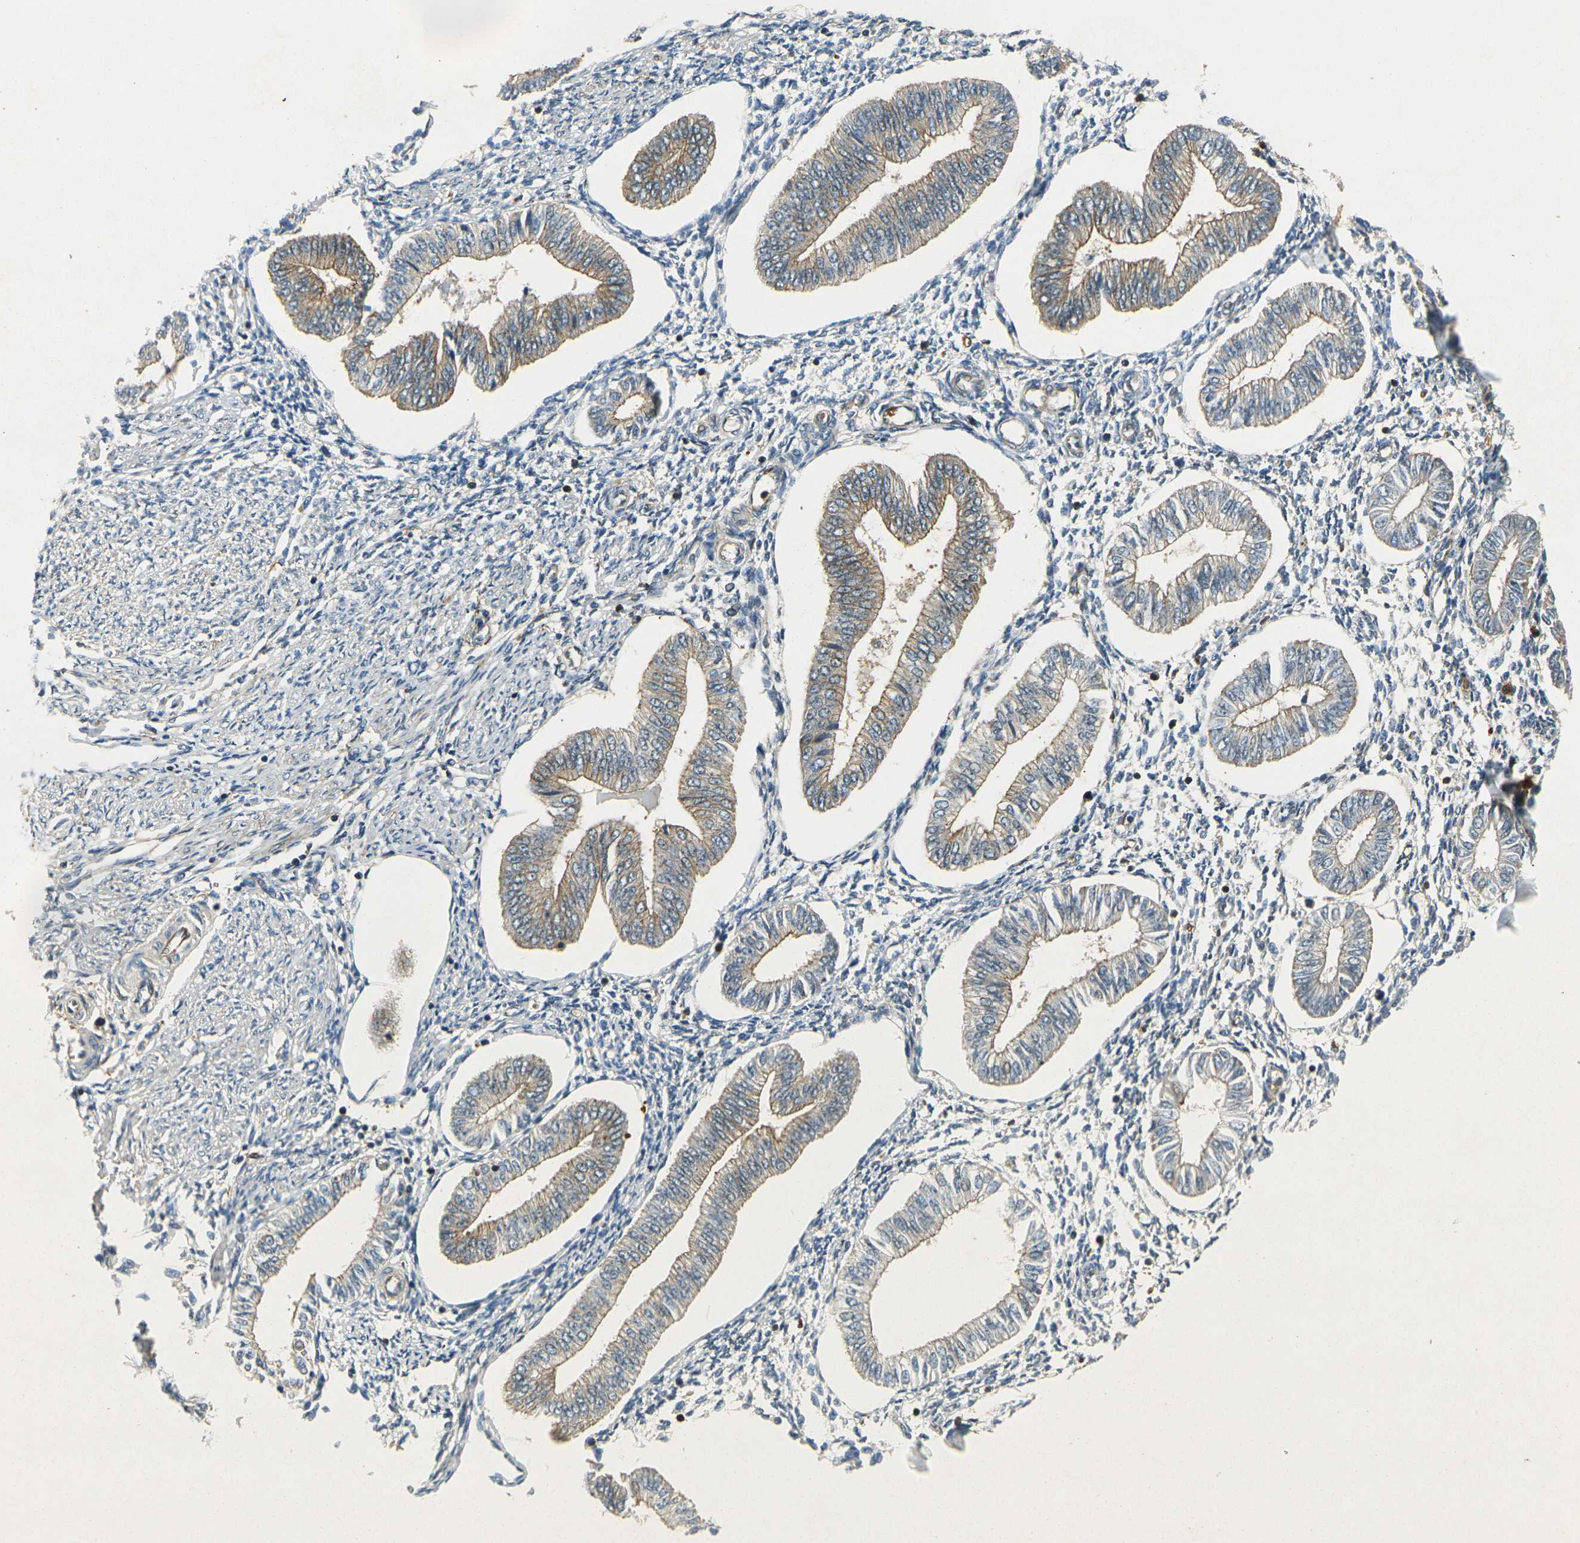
{"staining": {"intensity": "moderate", "quantity": "<25%", "location": "cytoplasmic/membranous"}, "tissue": "endometrium", "cell_type": "Cells in endometrial stroma", "image_type": "normal", "snomed": [{"axis": "morphology", "description": "Normal tissue, NOS"}, {"axis": "topography", "description": "Endometrium"}], "caption": "This is a micrograph of immunohistochemistry (IHC) staining of unremarkable endometrium, which shows moderate positivity in the cytoplasmic/membranous of cells in endometrial stroma.", "gene": "EPHA7", "patient": {"sex": "female", "age": 50}}